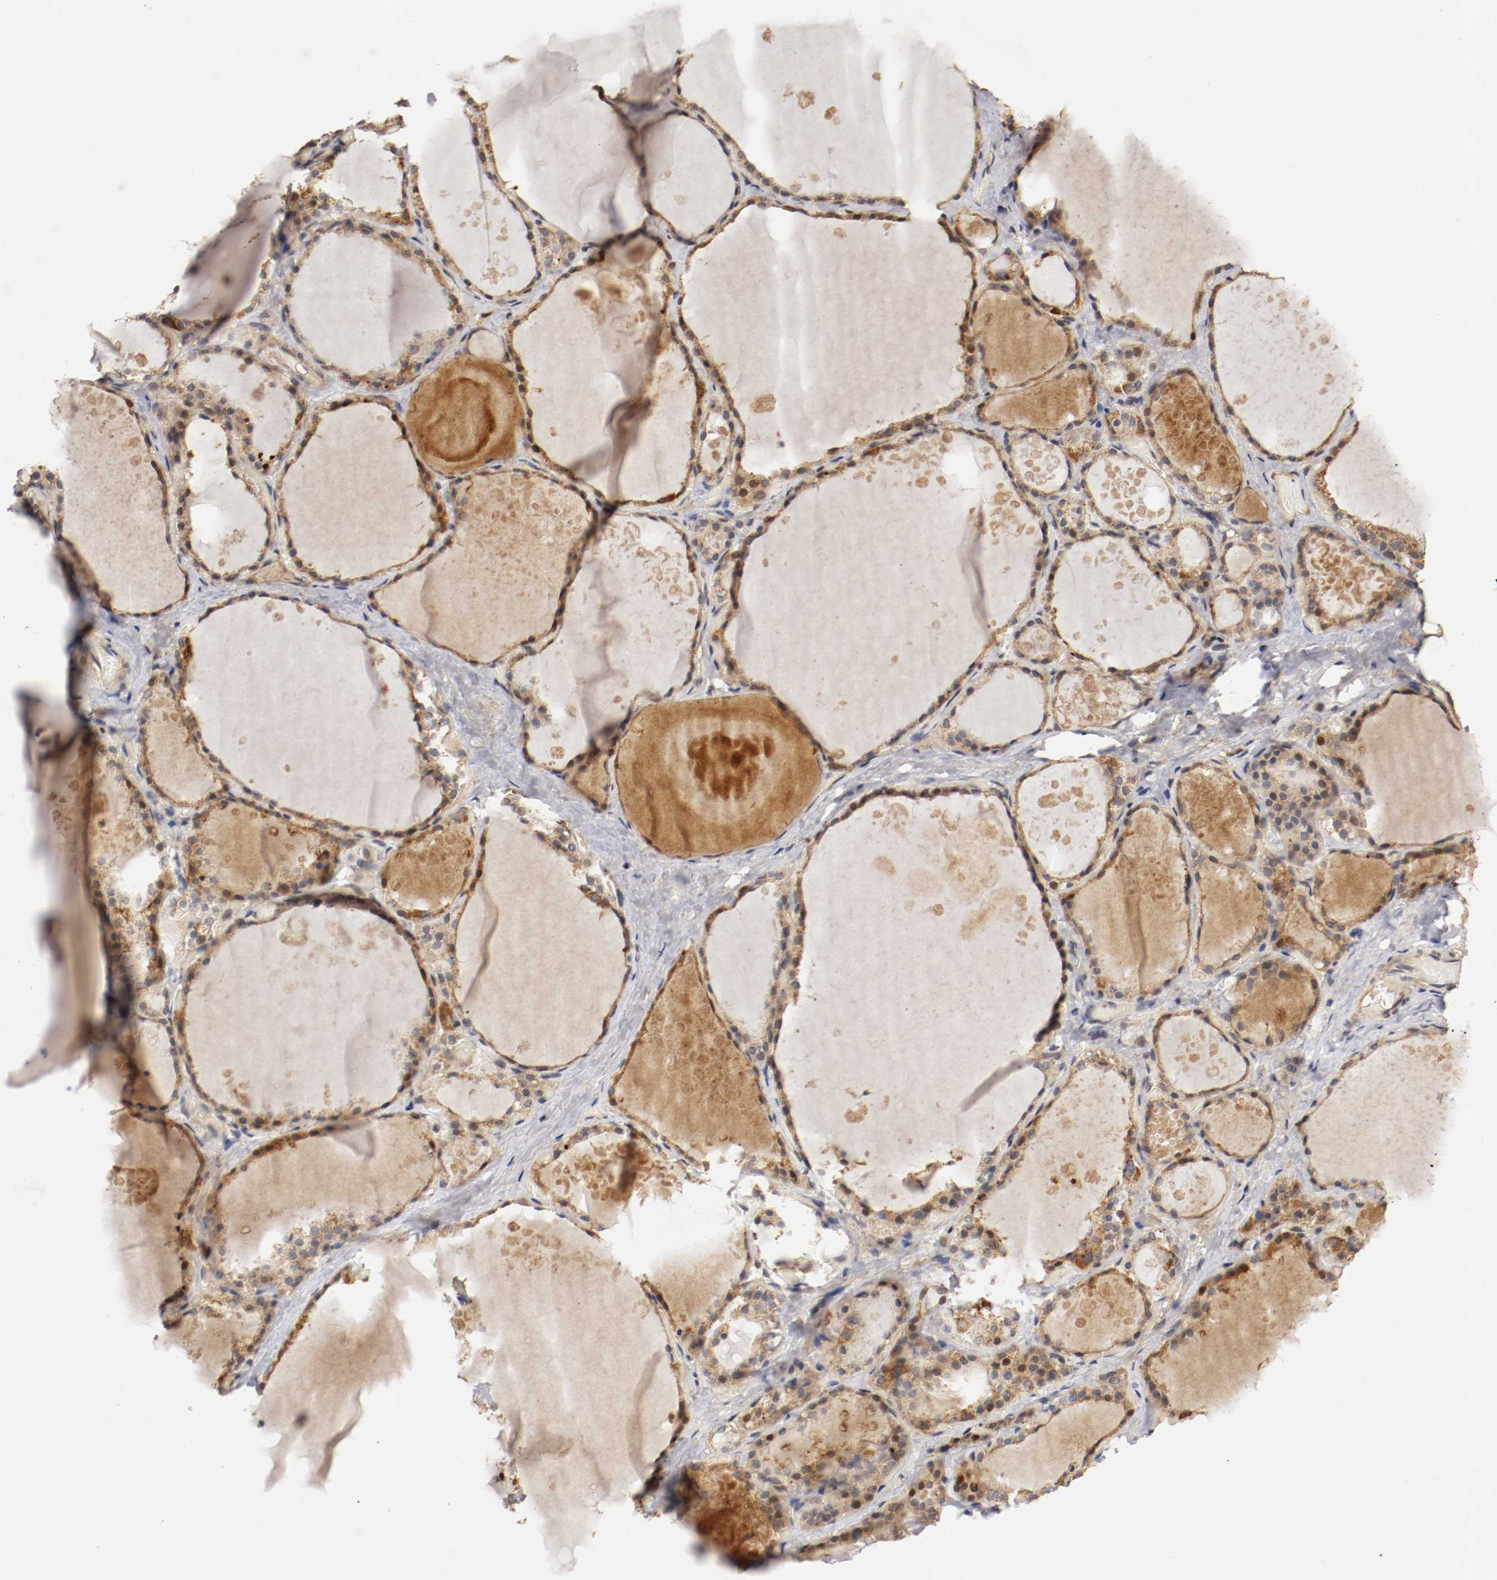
{"staining": {"intensity": "moderate", "quantity": "25%-75%", "location": "cytoplasmic/membranous,nuclear"}, "tissue": "thyroid gland", "cell_type": "Glandular cells", "image_type": "normal", "snomed": [{"axis": "morphology", "description": "Normal tissue, NOS"}, {"axis": "topography", "description": "Thyroid gland"}], "caption": "Moderate cytoplasmic/membranous,nuclear expression is appreciated in approximately 25%-75% of glandular cells in benign thyroid gland.", "gene": "TNFRSF1B", "patient": {"sex": "male", "age": 61}}